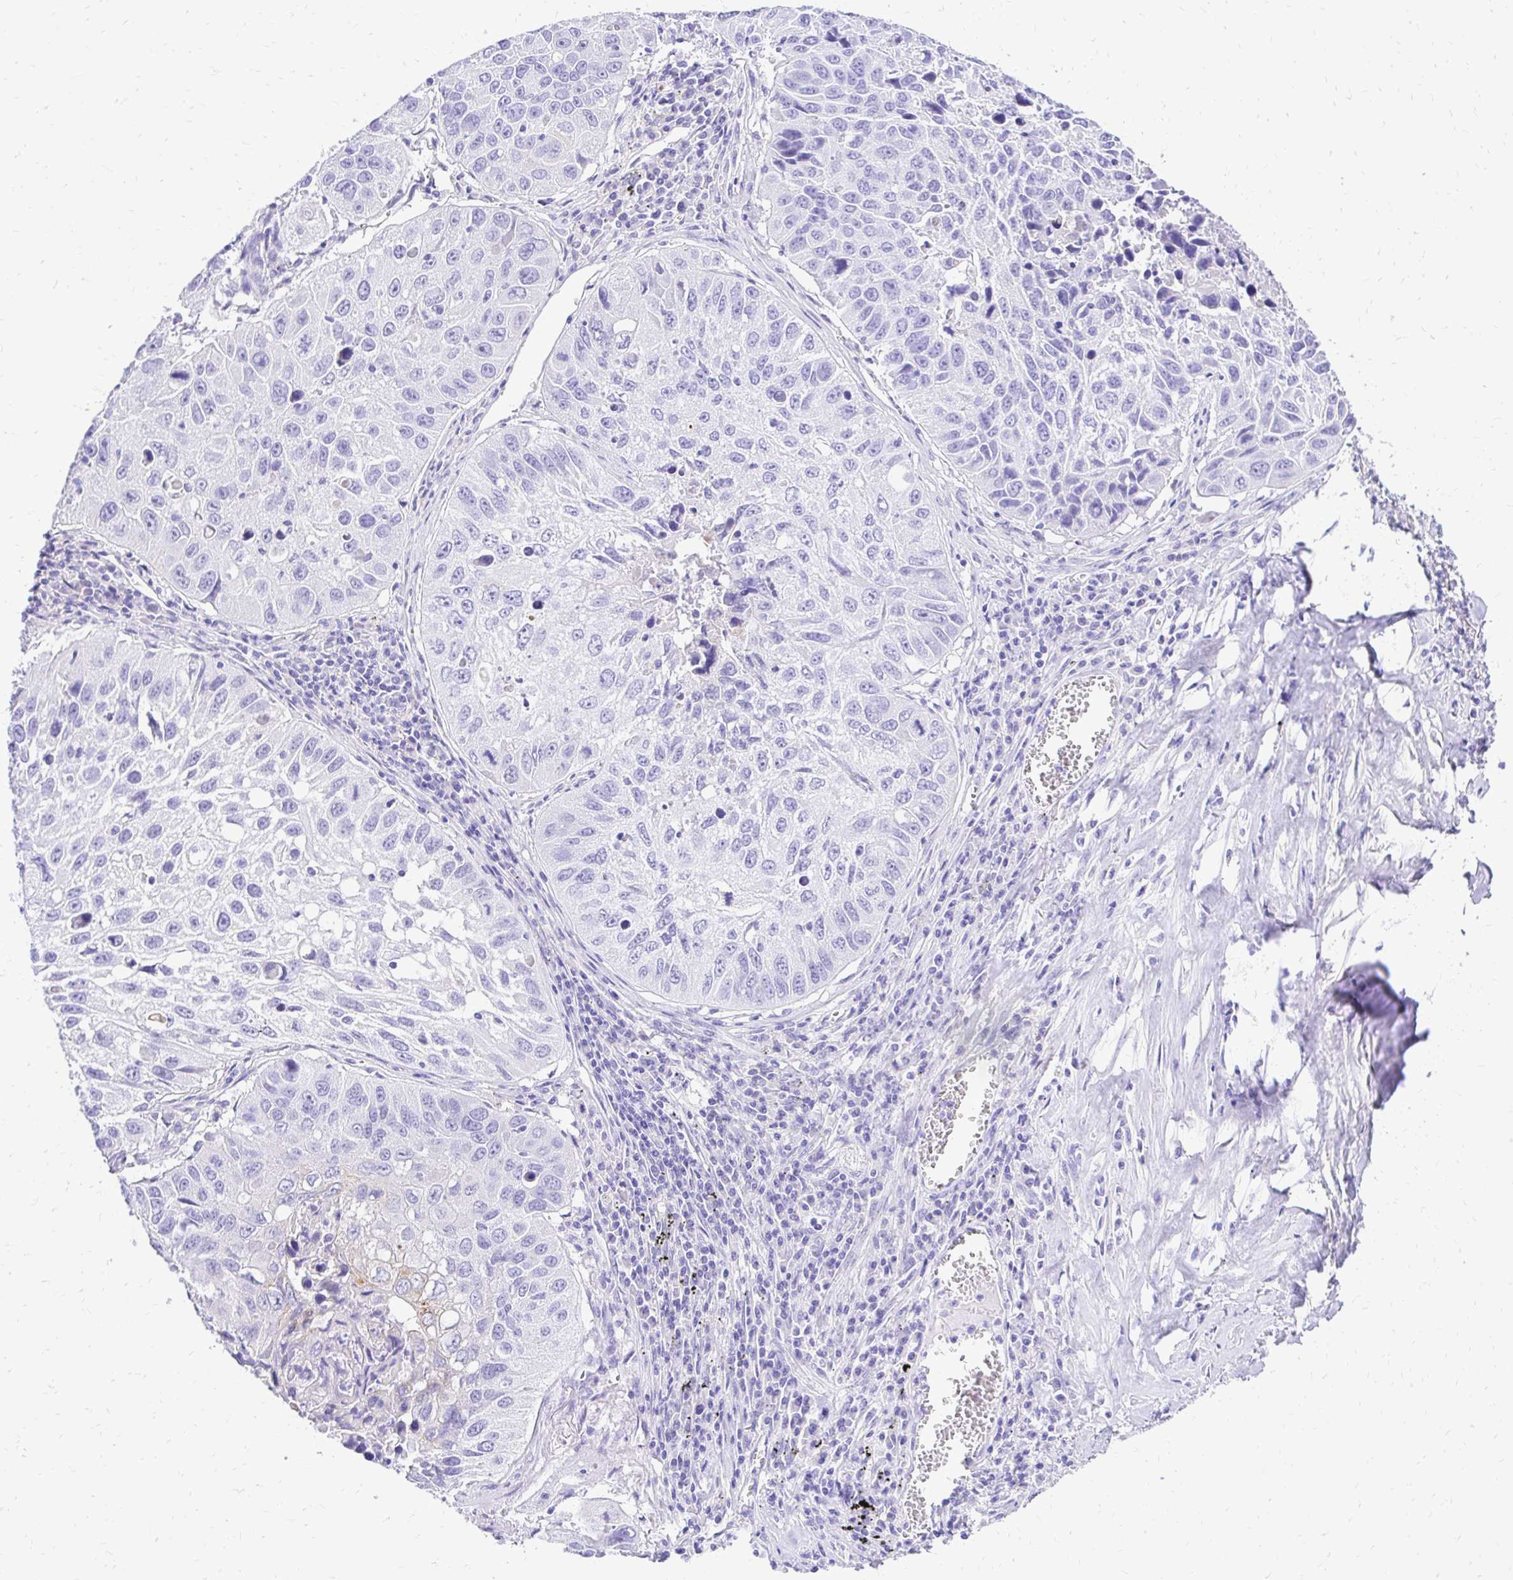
{"staining": {"intensity": "negative", "quantity": "none", "location": "none"}, "tissue": "lung cancer", "cell_type": "Tumor cells", "image_type": "cancer", "snomed": [{"axis": "morphology", "description": "Squamous cell carcinoma, NOS"}, {"axis": "topography", "description": "Lung"}], "caption": "An image of human lung cancer is negative for staining in tumor cells.", "gene": "S100G", "patient": {"sex": "female", "age": 61}}